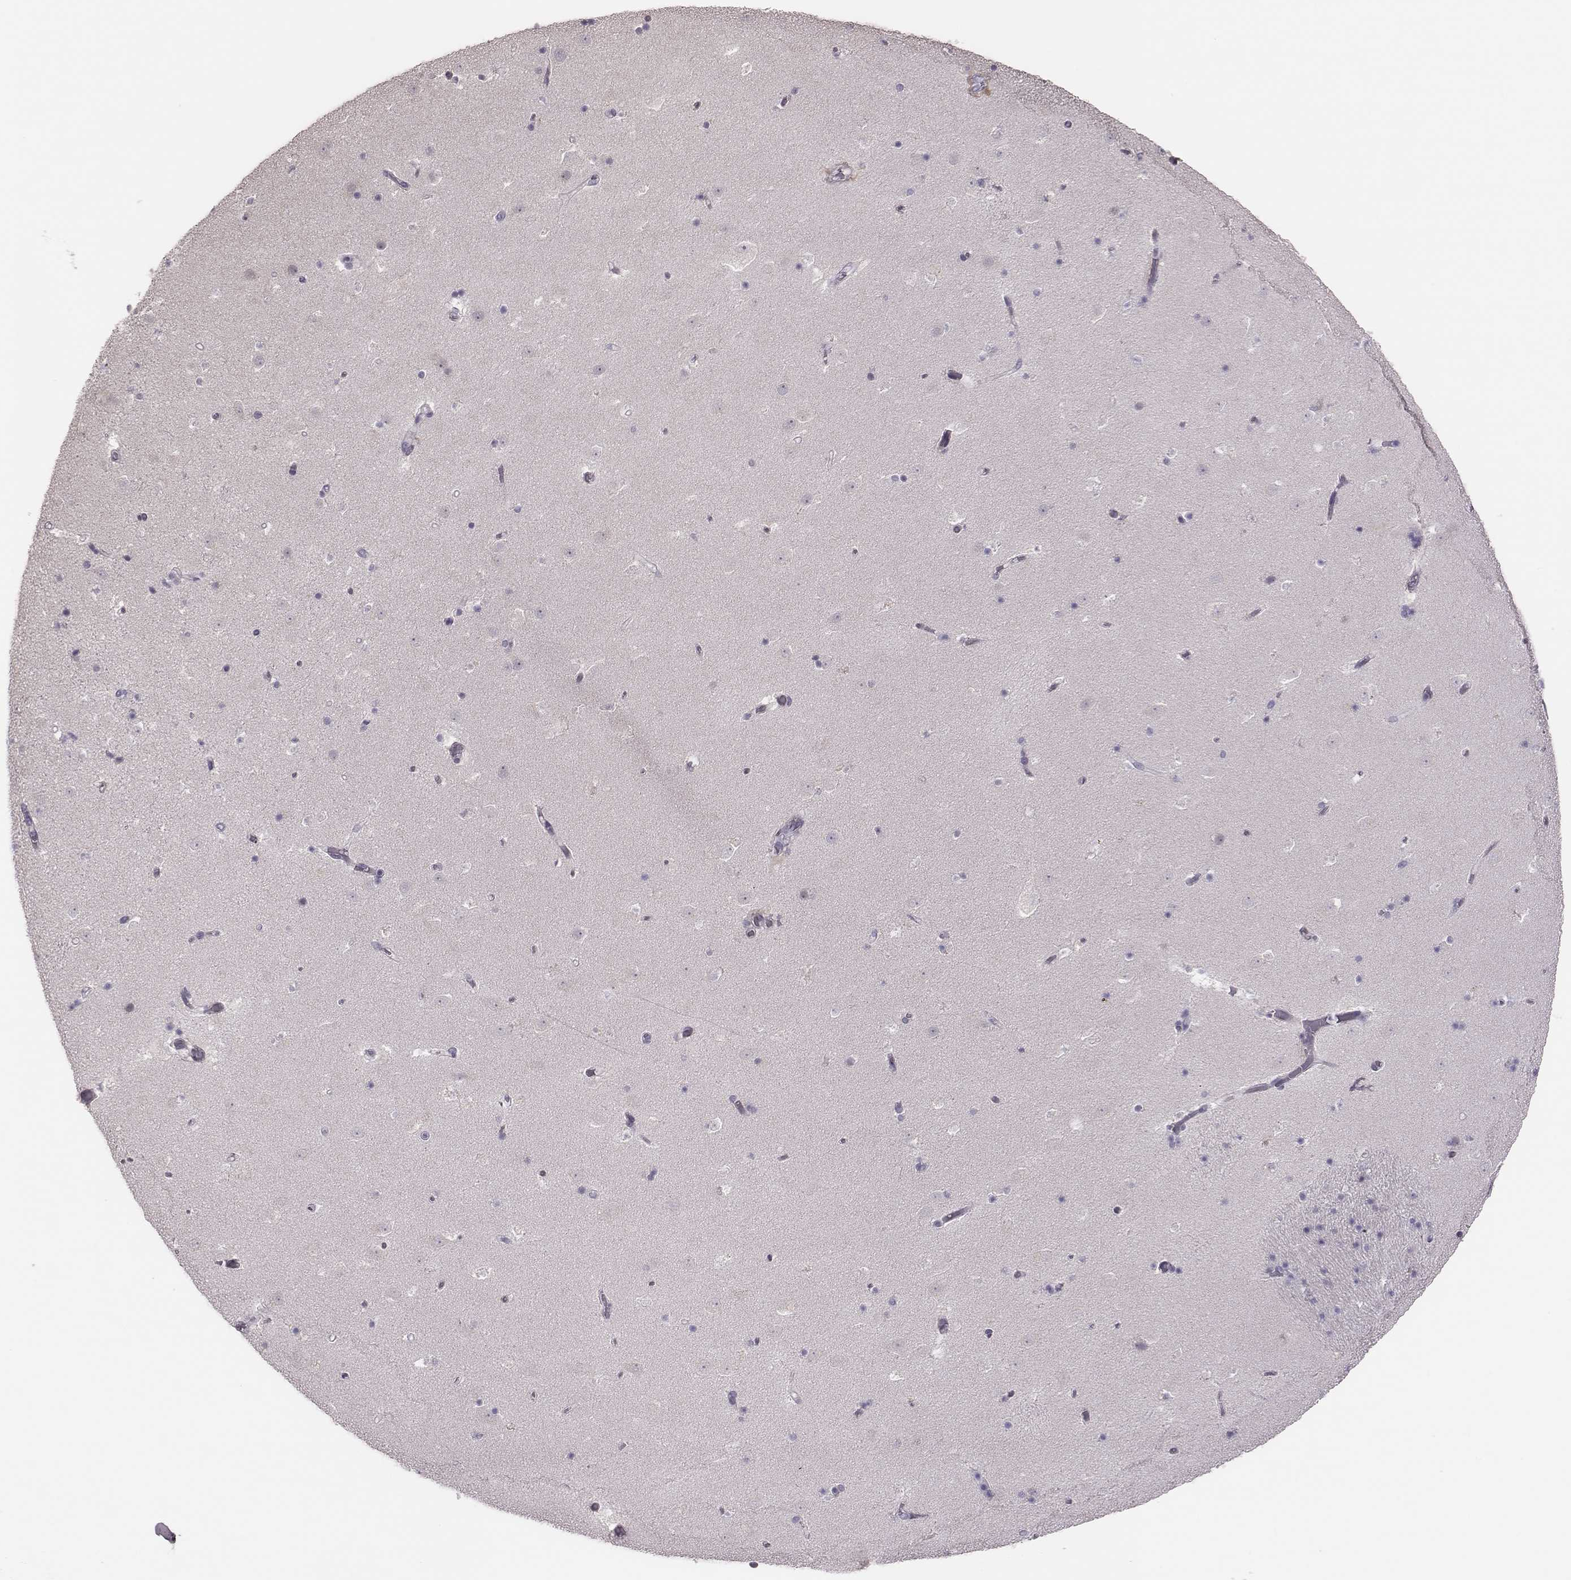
{"staining": {"intensity": "negative", "quantity": "none", "location": "none"}, "tissue": "caudate", "cell_type": "Glial cells", "image_type": "normal", "snomed": [{"axis": "morphology", "description": "Normal tissue, NOS"}, {"axis": "topography", "description": "Lateral ventricle wall"}], "caption": "Glial cells are negative for brown protein staining in unremarkable caudate. (Brightfield microscopy of DAB immunohistochemistry at high magnification).", "gene": "PBK", "patient": {"sex": "female", "age": 42}}